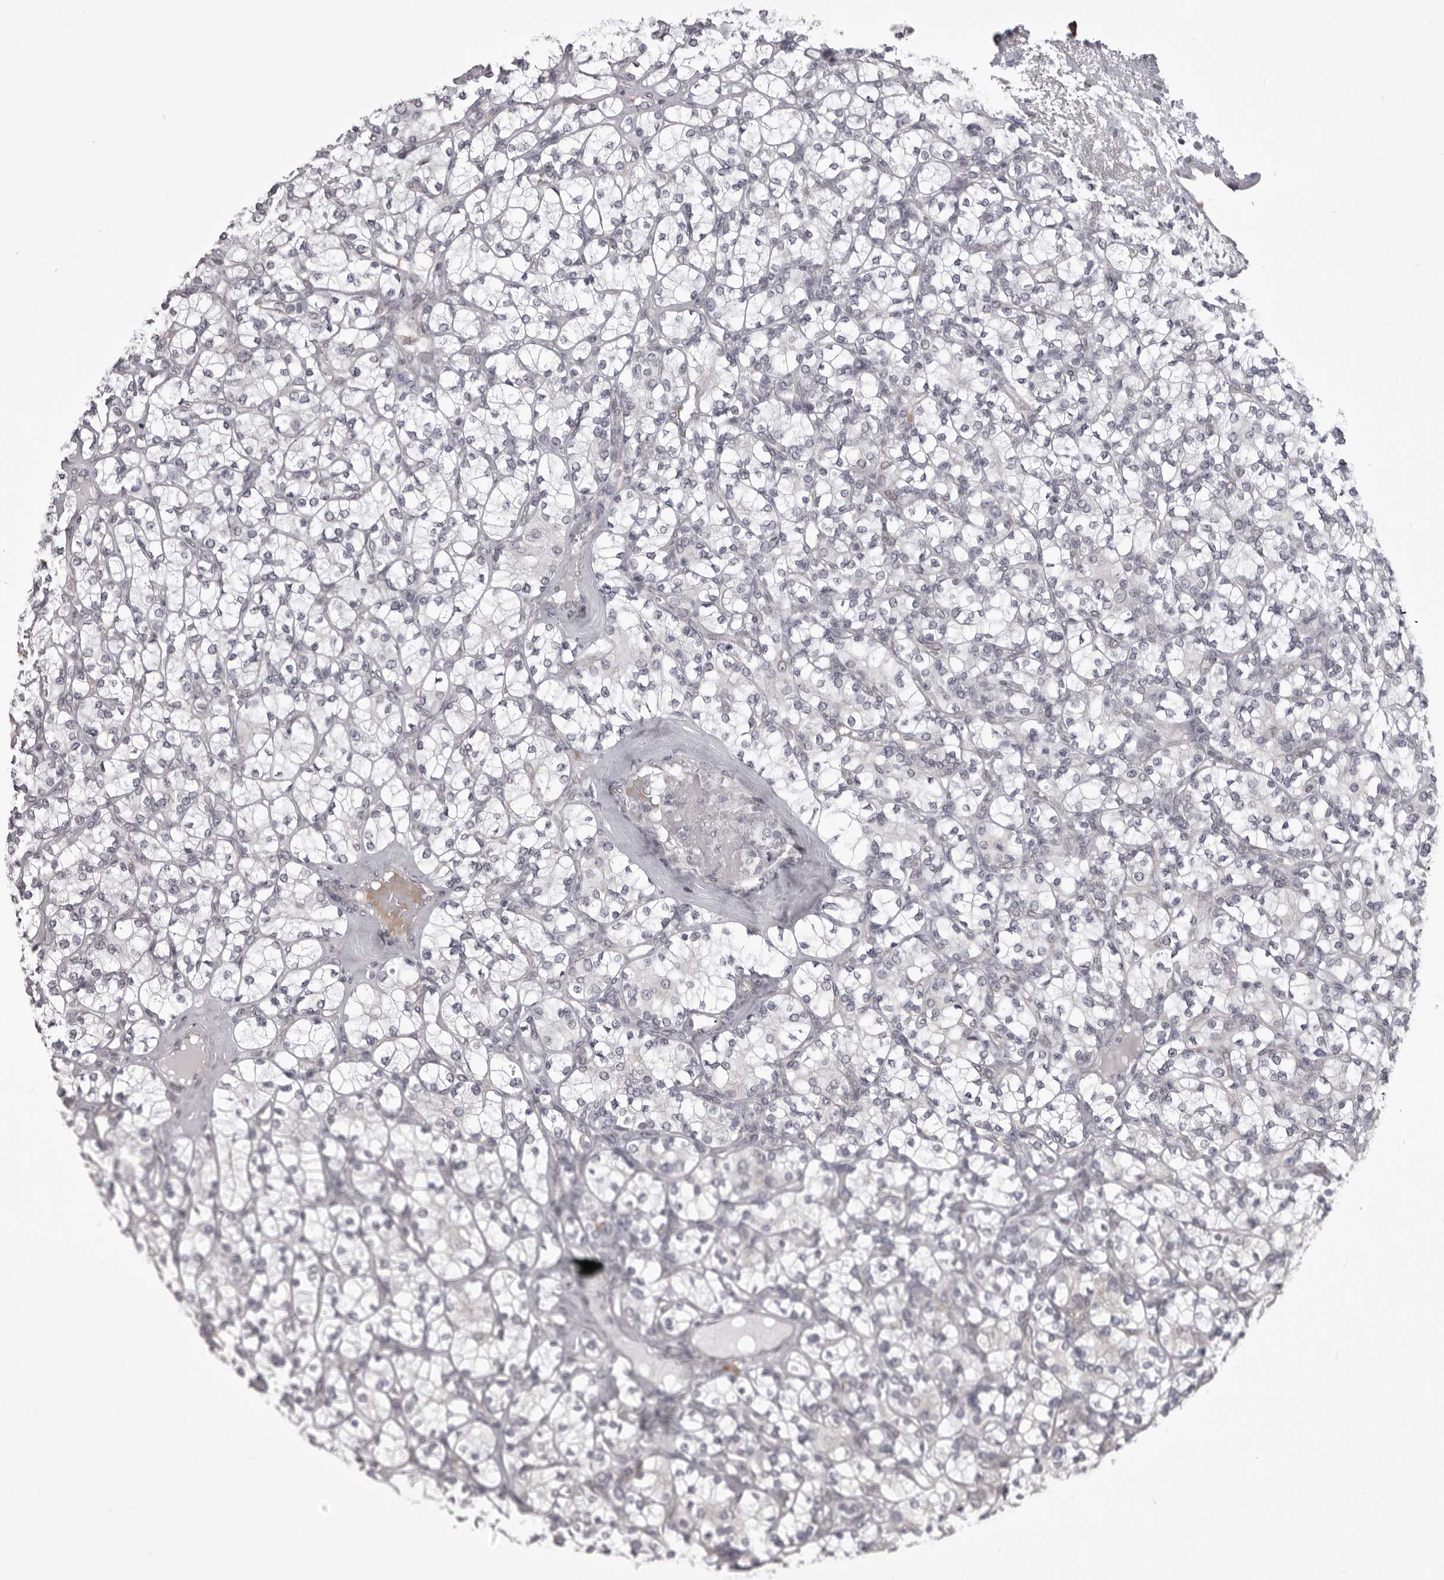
{"staining": {"intensity": "negative", "quantity": "none", "location": "none"}, "tissue": "renal cancer", "cell_type": "Tumor cells", "image_type": "cancer", "snomed": [{"axis": "morphology", "description": "Adenocarcinoma, NOS"}, {"axis": "topography", "description": "Kidney"}], "caption": "There is no significant expression in tumor cells of renal adenocarcinoma.", "gene": "EPHA10", "patient": {"sex": "male", "age": 77}}